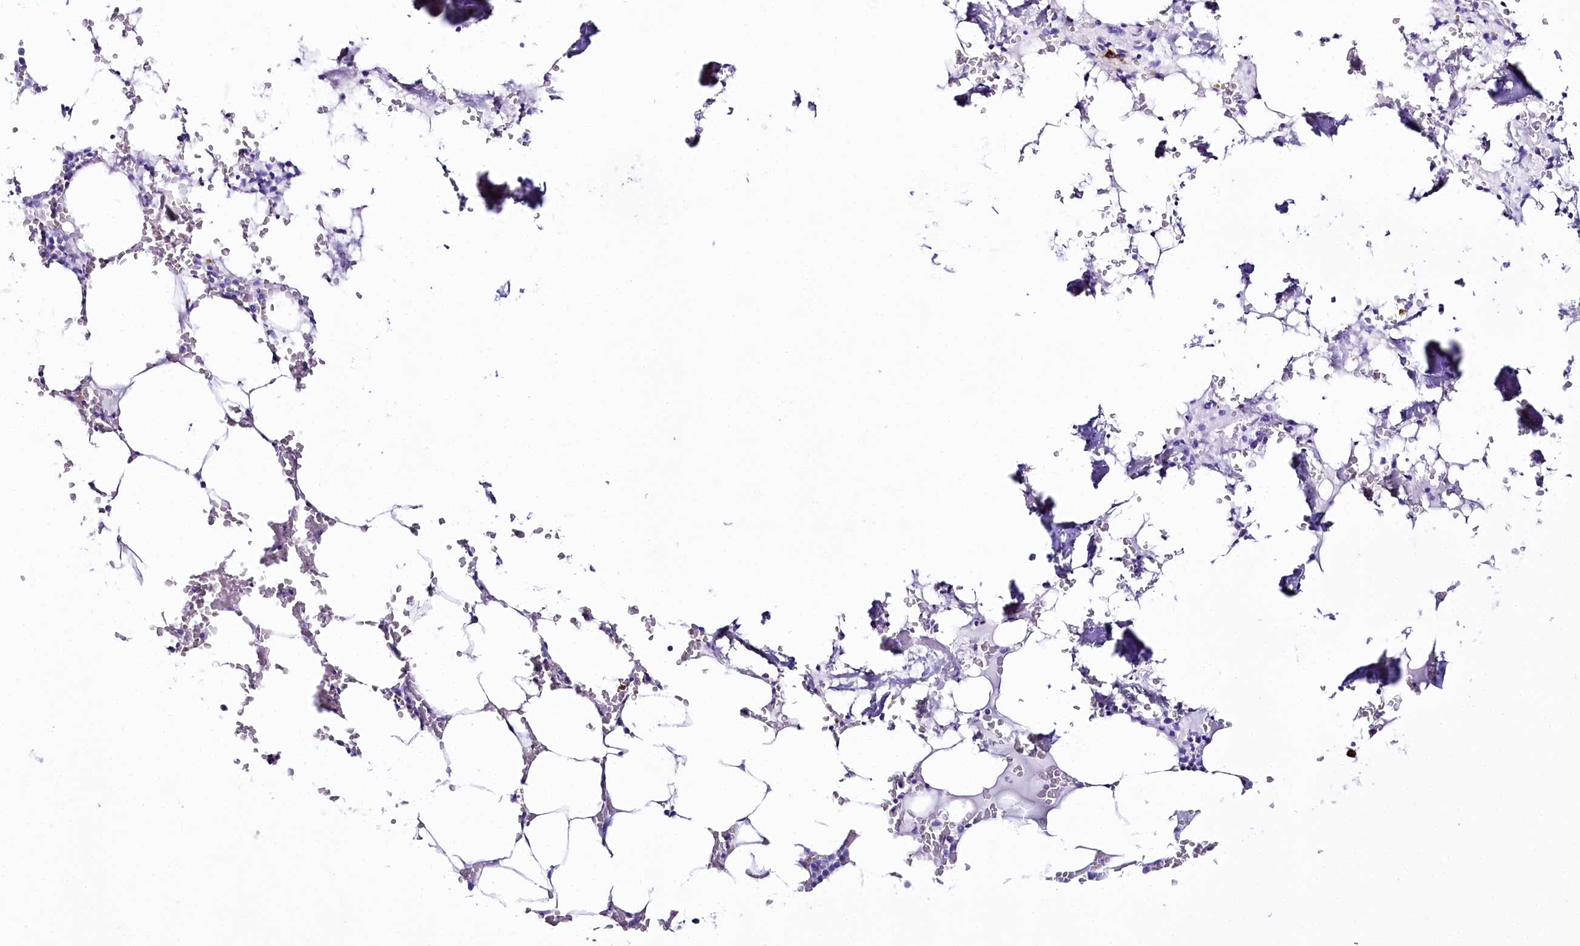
{"staining": {"intensity": "negative", "quantity": "none", "location": "none"}, "tissue": "bone marrow", "cell_type": "Hematopoietic cells", "image_type": "normal", "snomed": [{"axis": "morphology", "description": "Normal tissue, NOS"}, {"axis": "topography", "description": "Bone marrow"}], "caption": "The immunohistochemistry histopathology image has no significant staining in hematopoietic cells of bone marrow.", "gene": "CSN3", "patient": {"sex": "male", "age": 70}}